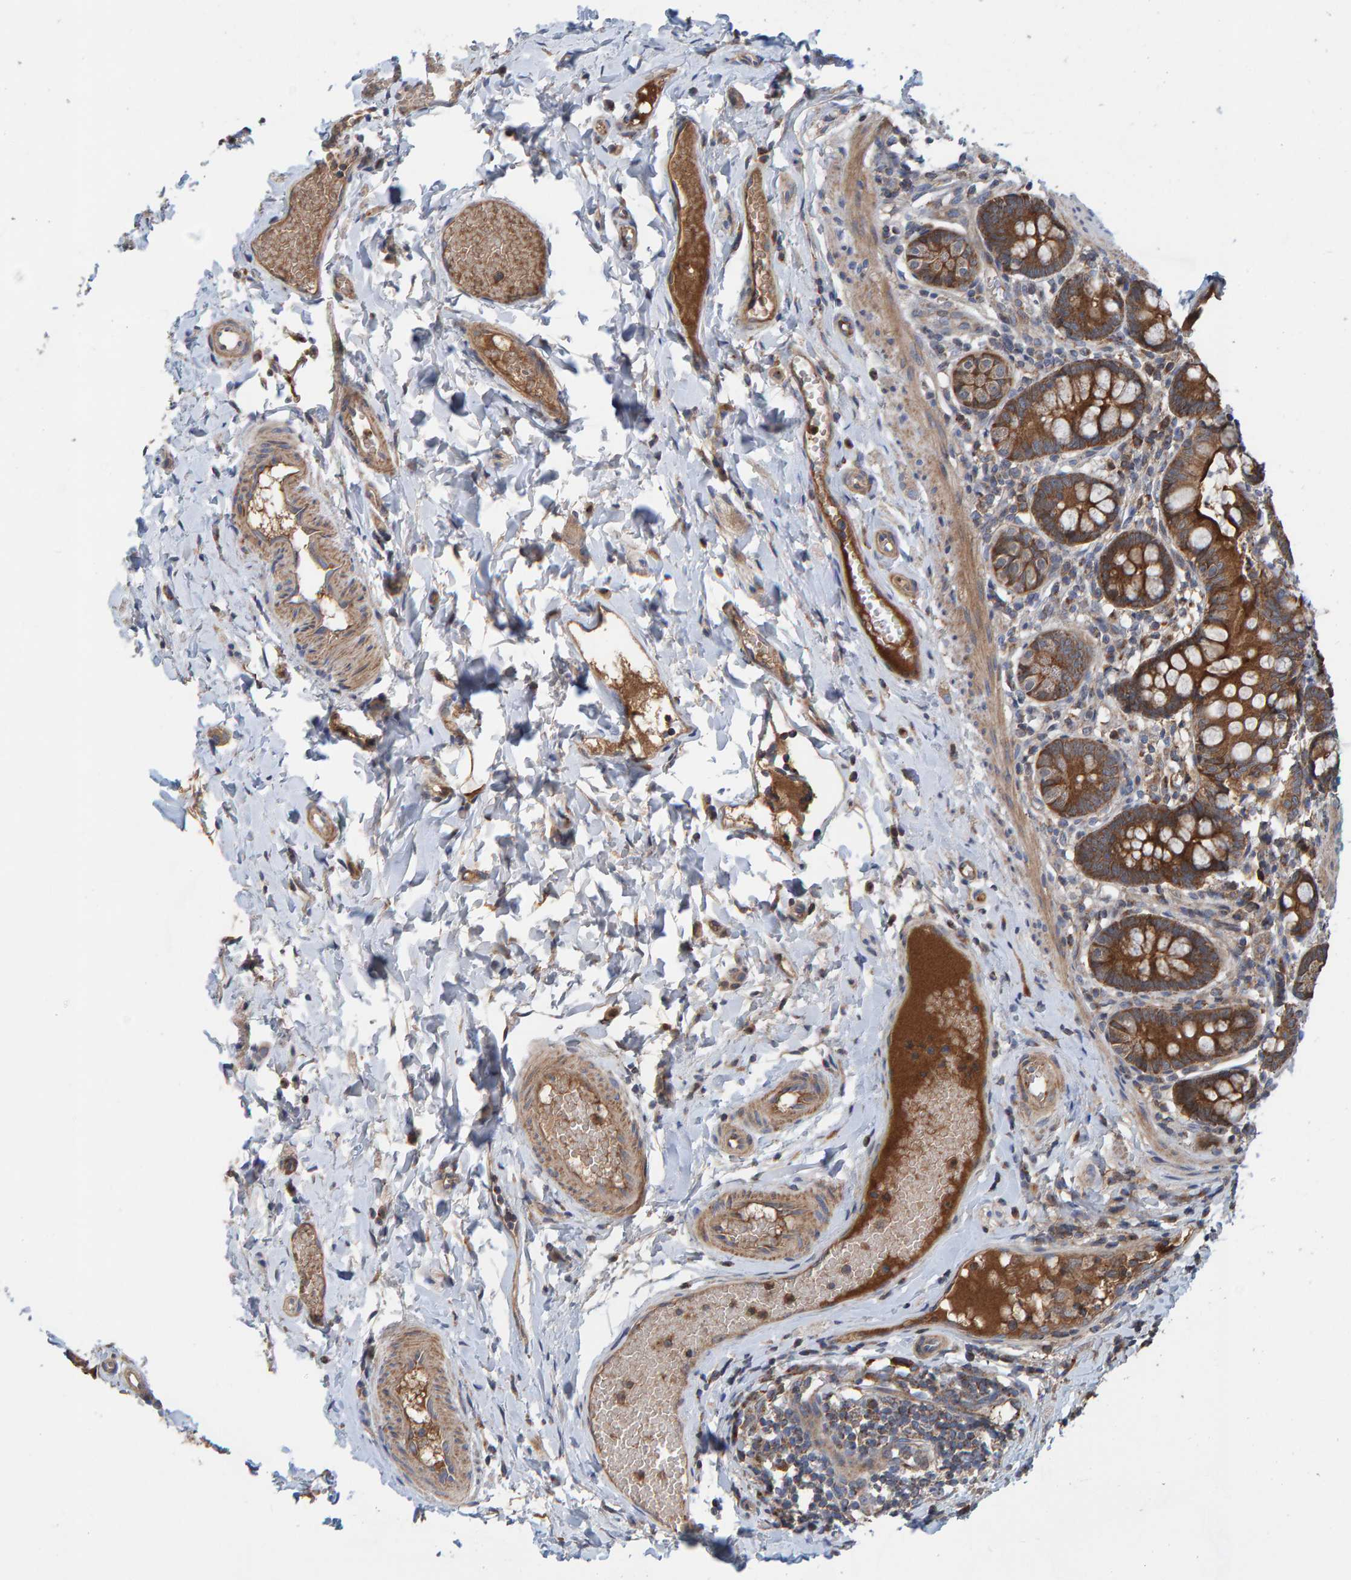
{"staining": {"intensity": "strong", "quantity": ">75%", "location": "cytoplasmic/membranous"}, "tissue": "small intestine", "cell_type": "Glandular cells", "image_type": "normal", "snomed": [{"axis": "morphology", "description": "Normal tissue, NOS"}, {"axis": "topography", "description": "Small intestine"}], "caption": "Immunohistochemistry (IHC) (DAB (3,3'-diaminobenzidine)) staining of normal small intestine displays strong cytoplasmic/membranous protein staining in about >75% of glandular cells.", "gene": "KIAA0753", "patient": {"sex": "male", "age": 7}}